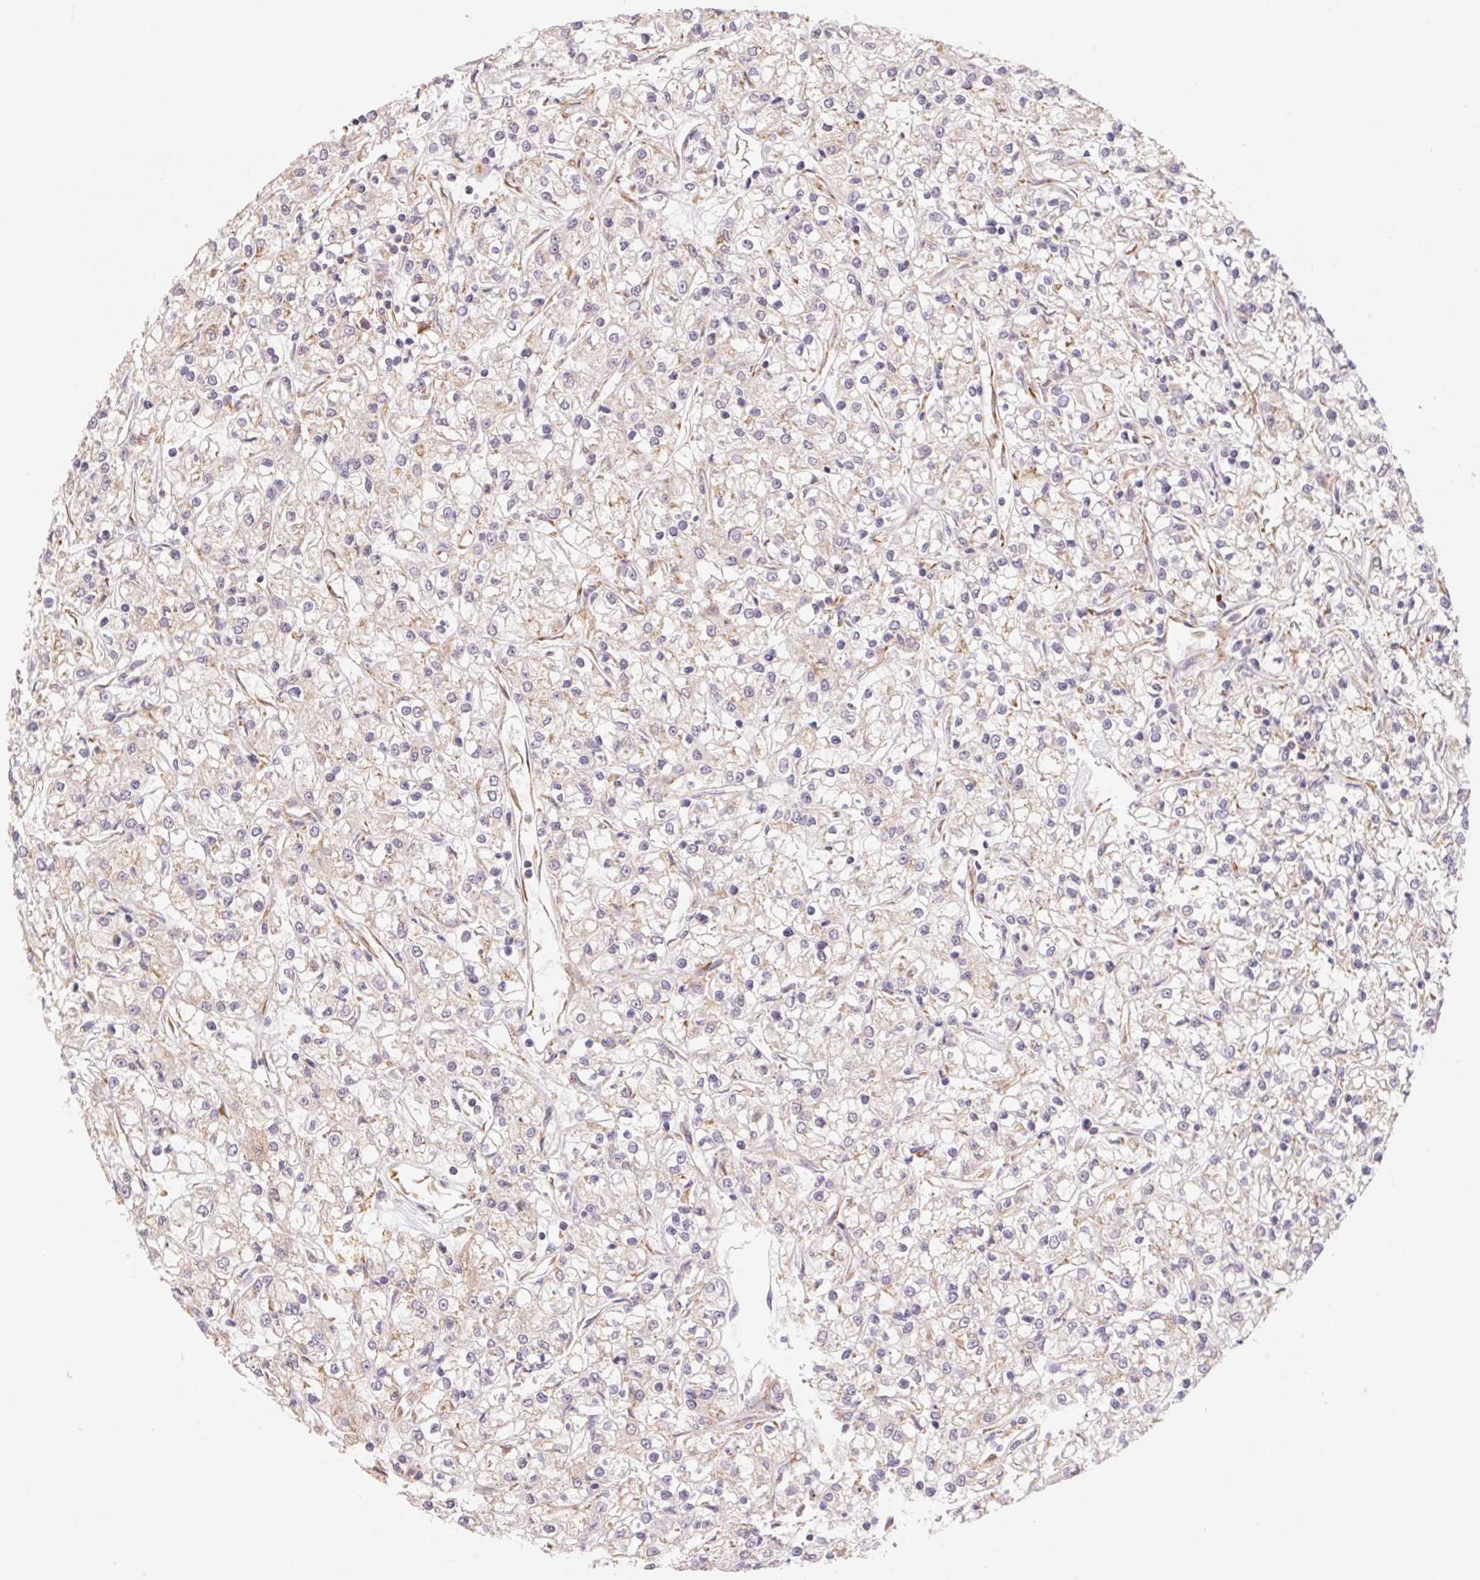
{"staining": {"intensity": "weak", "quantity": "<25%", "location": "cytoplasmic/membranous"}, "tissue": "renal cancer", "cell_type": "Tumor cells", "image_type": "cancer", "snomed": [{"axis": "morphology", "description": "Adenocarcinoma, NOS"}, {"axis": "topography", "description": "Kidney"}], "caption": "Immunohistochemistry histopathology image of renal adenocarcinoma stained for a protein (brown), which shows no positivity in tumor cells.", "gene": "RPL27A", "patient": {"sex": "female", "age": 59}}